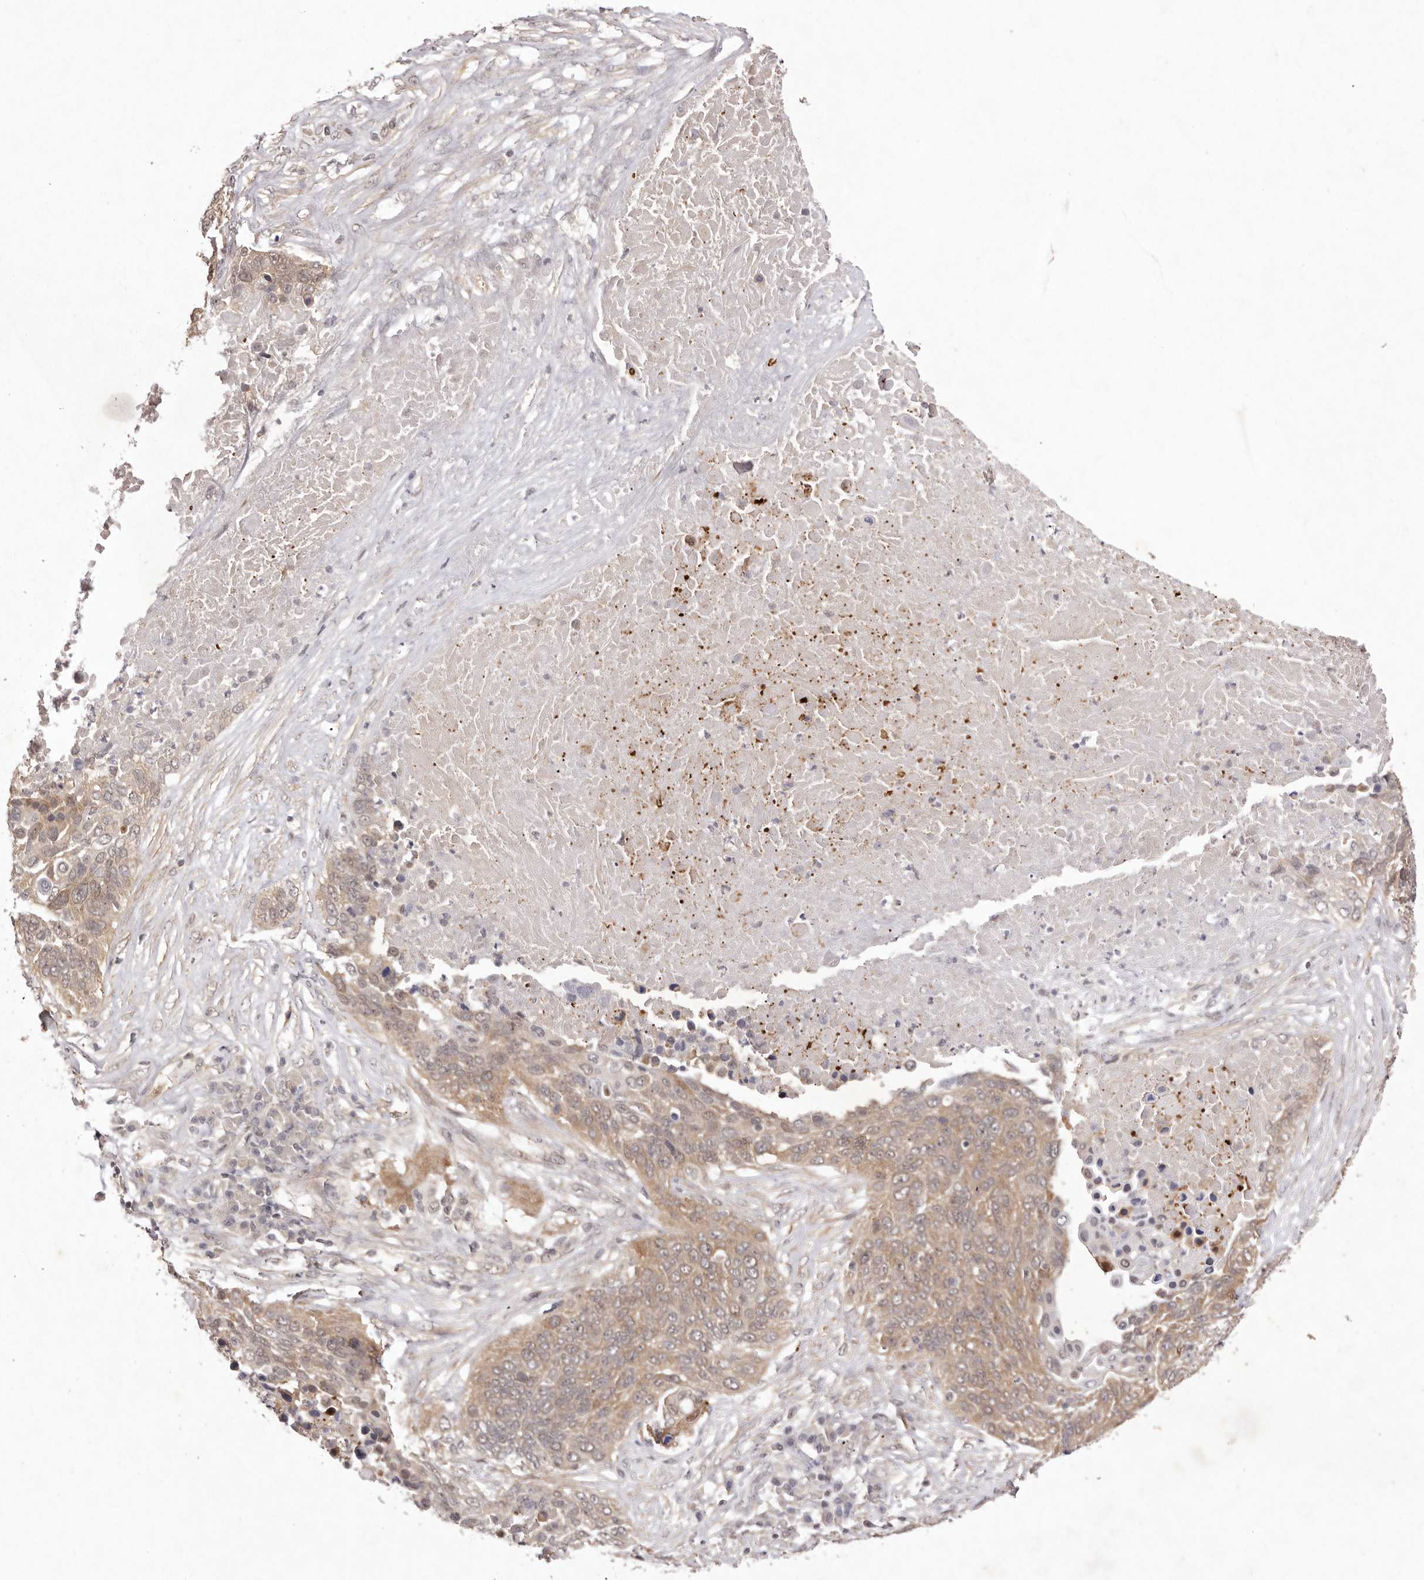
{"staining": {"intensity": "moderate", "quantity": ">75%", "location": "cytoplasmic/membranous"}, "tissue": "lung cancer", "cell_type": "Tumor cells", "image_type": "cancer", "snomed": [{"axis": "morphology", "description": "Squamous cell carcinoma, NOS"}, {"axis": "topography", "description": "Lung"}], "caption": "This photomicrograph shows immunohistochemistry (IHC) staining of lung cancer (squamous cell carcinoma), with medium moderate cytoplasmic/membranous expression in about >75% of tumor cells.", "gene": "BUD31", "patient": {"sex": "male", "age": 66}}